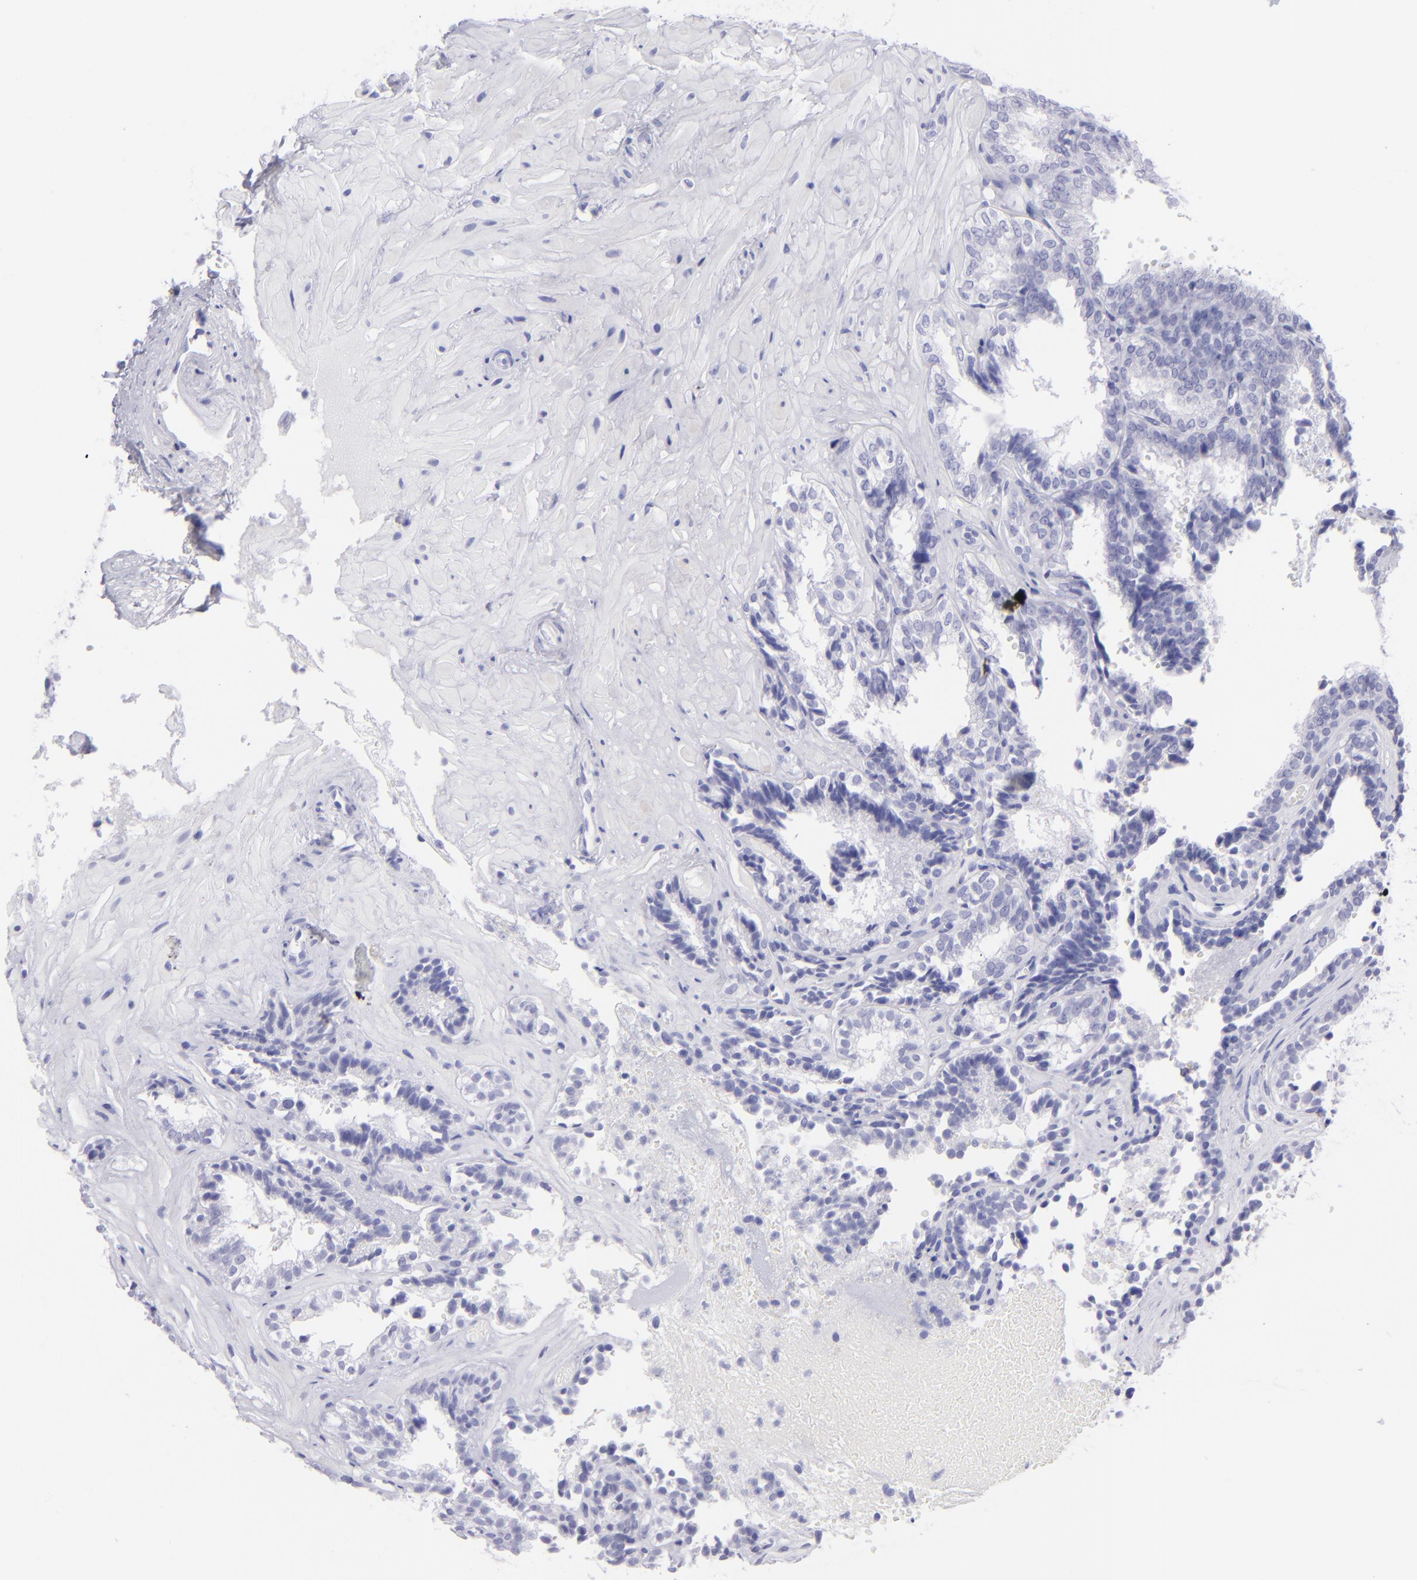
{"staining": {"intensity": "negative", "quantity": "none", "location": "none"}, "tissue": "seminal vesicle", "cell_type": "Glandular cells", "image_type": "normal", "snomed": [{"axis": "morphology", "description": "Normal tissue, NOS"}, {"axis": "topography", "description": "Seminal veicle"}], "caption": "The histopathology image reveals no significant staining in glandular cells of seminal vesicle.", "gene": "SLC1A3", "patient": {"sex": "male", "age": 26}}